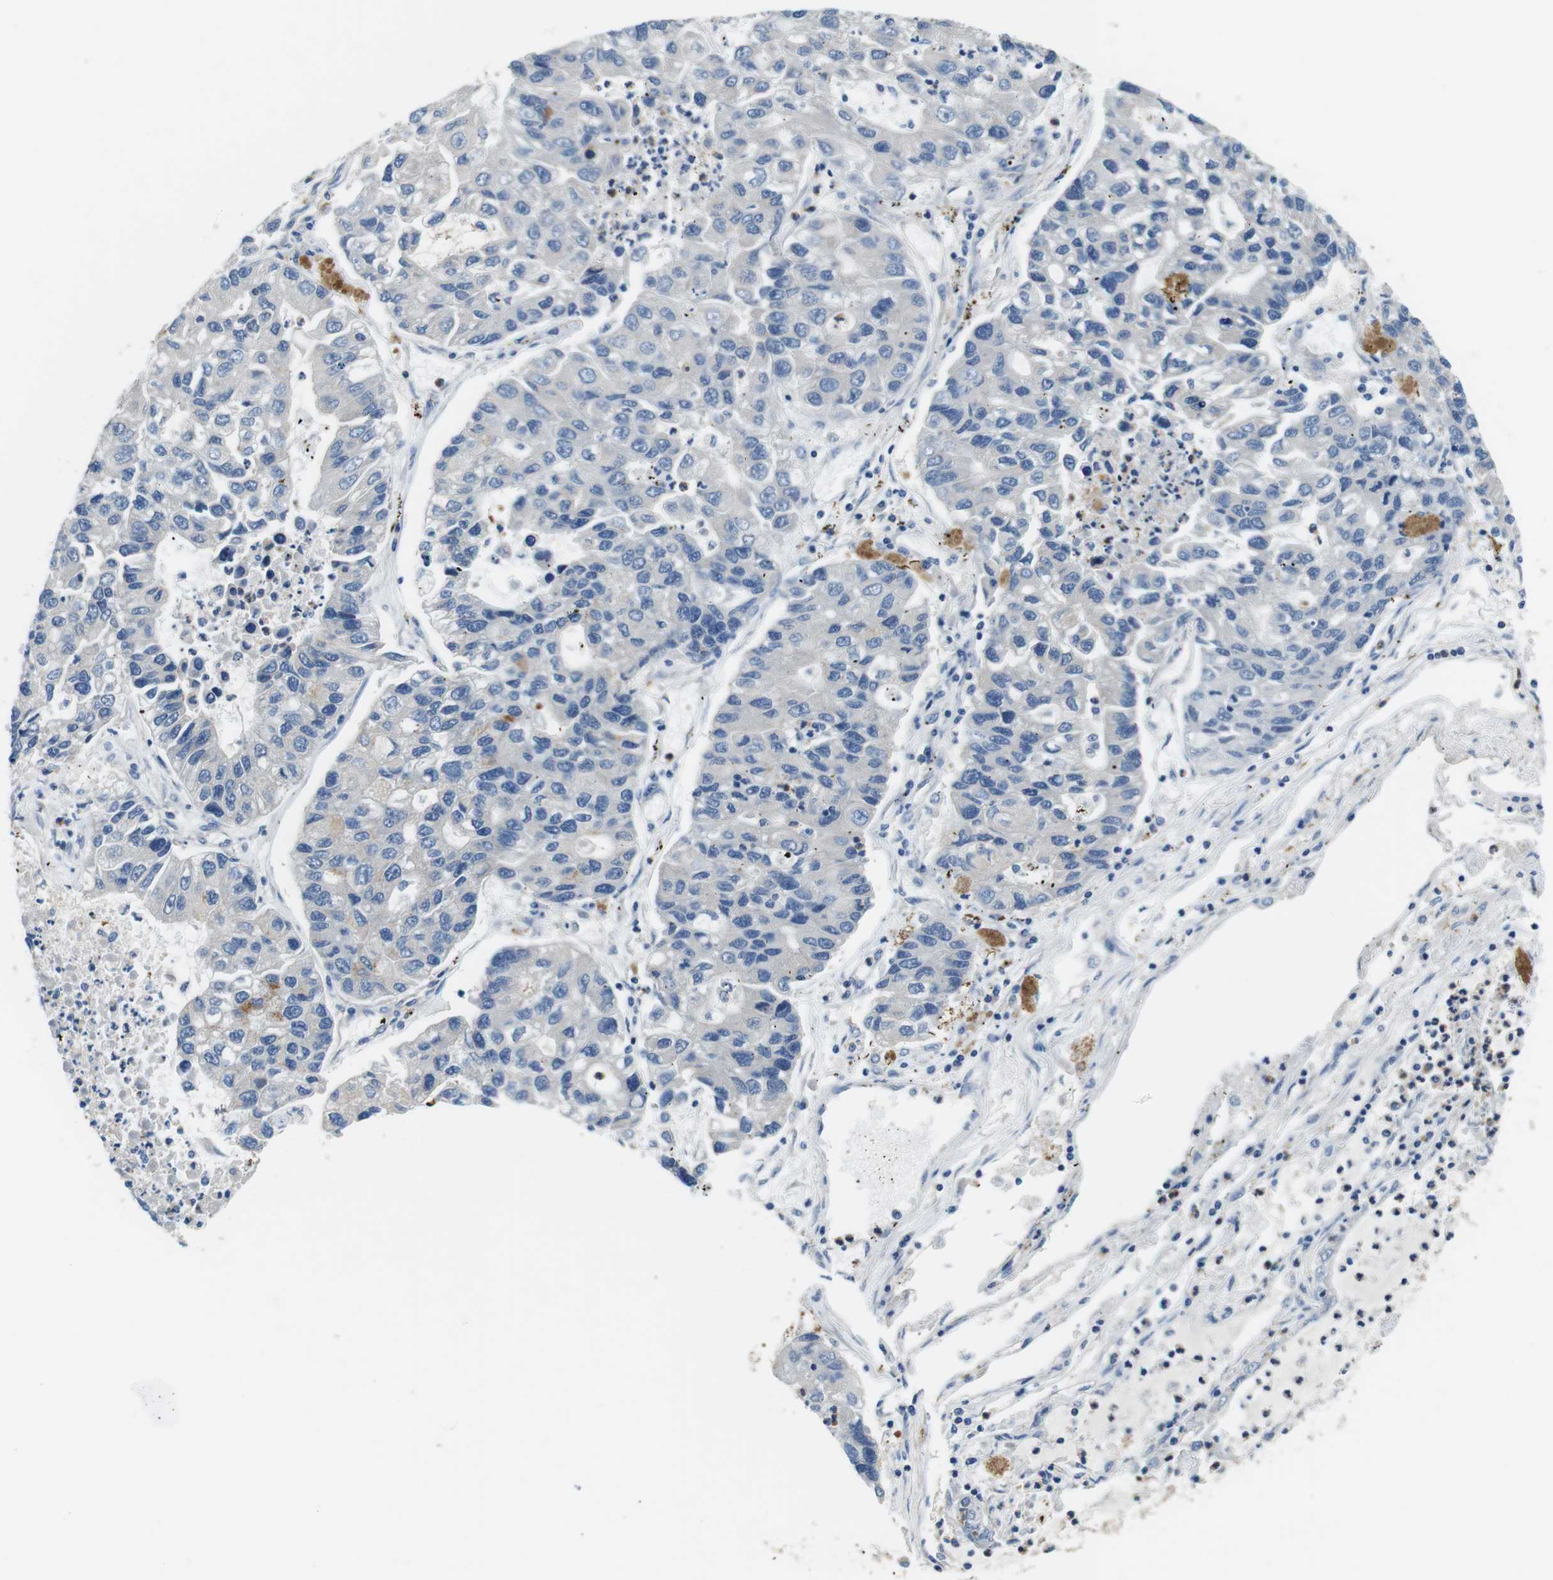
{"staining": {"intensity": "negative", "quantity": "none", "location": "none"}, "tissue": "lung cancer", "cell_type": "Tumor cells", "image_type": "cancer", "snomed": [{"axis": "morphology", "description": "Adenocarcinoma, NOS"}, {"axis": "topography", "description": "Lung"}], "caption": "IHC image of human lung adenocarcinoma stained for a protein (brown), which displays no expression in tumor cells.", "gene": "DENND4C", "patient": {"sex": "female", "age": 51}}